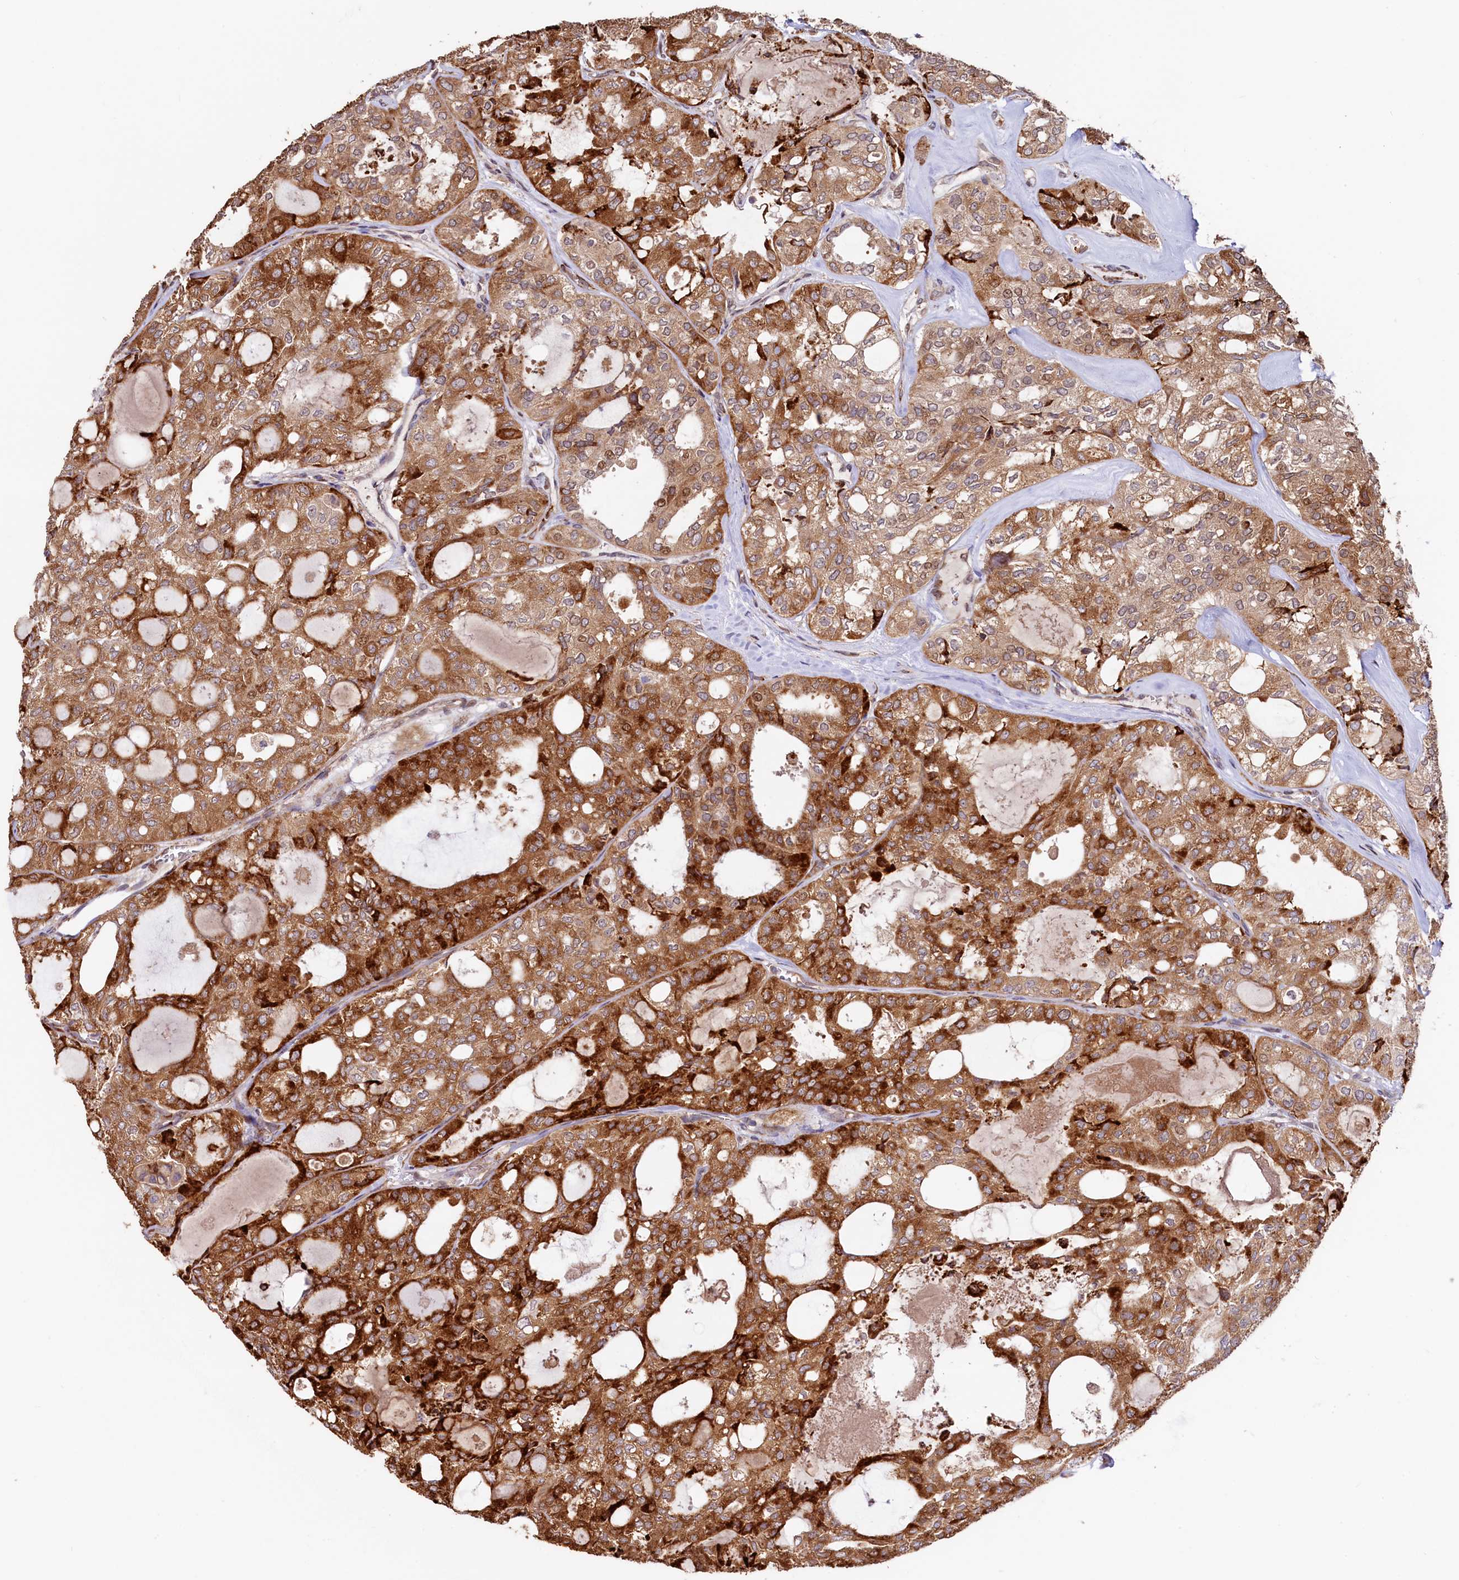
{"staining": {"intensity": "strong", "quantity": ">75%", "location": "cytoplasmic/membranous"}, "tissue": "thyroid cancer", "cell_type": "Tumor cells", "image_type": "cancer", "snomed": [{"axis": "morphology", "description": "Follicular adenoma carcinoma, NOS"}, {"axis": "topography", "description": "Thyroid gland"}], "caption": "Immunohistochemical staining of human thyroid follicular adenoma carcinoma reveals high levels of strong cytoplasmic/membranous protein staining in about >75% of tumor cells. (IHC, brightfield microscopy, high magnification).", "gene": "C5orf15", "patient": {"sex": "male", "age": 75}}